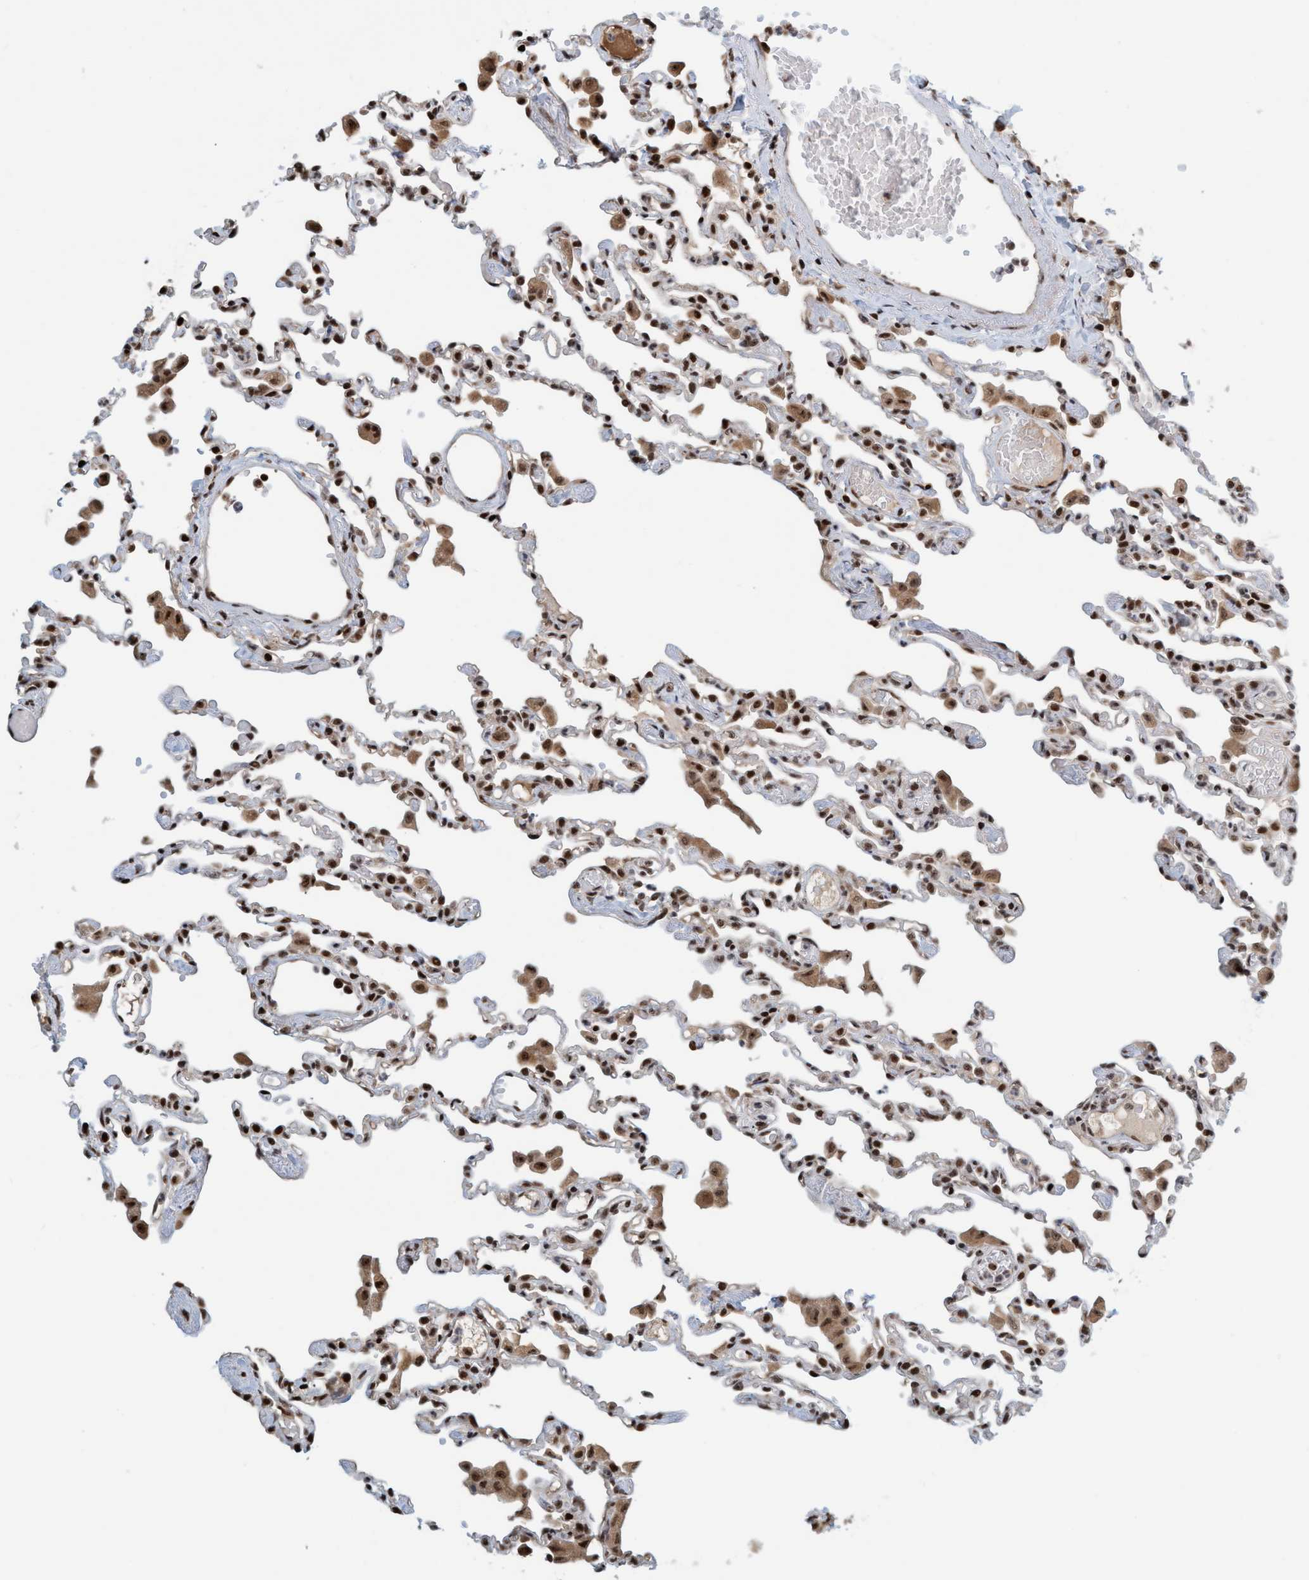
{"staining": {"intensity": "strong", "quantity": ">75%", "location": "nuclear"}, "tissue": "lung", "cell_type": "Alveolar cells", "image_type": "normal", "snomed": [{"axis": "morphology", "description": "Normal tissue, NOS"}, {"axis": "topography", "description": "Bronchus"}, {"axis": "topography", "description": "Lung"}], "caption": "Immunohistochemical staining of normal lung displays >75% levels of strong nuclear protein positivity in approximately >75% of alveolar cells.", "gene": "SMCR8", "patient": {"sex": "female", "age": 49}}